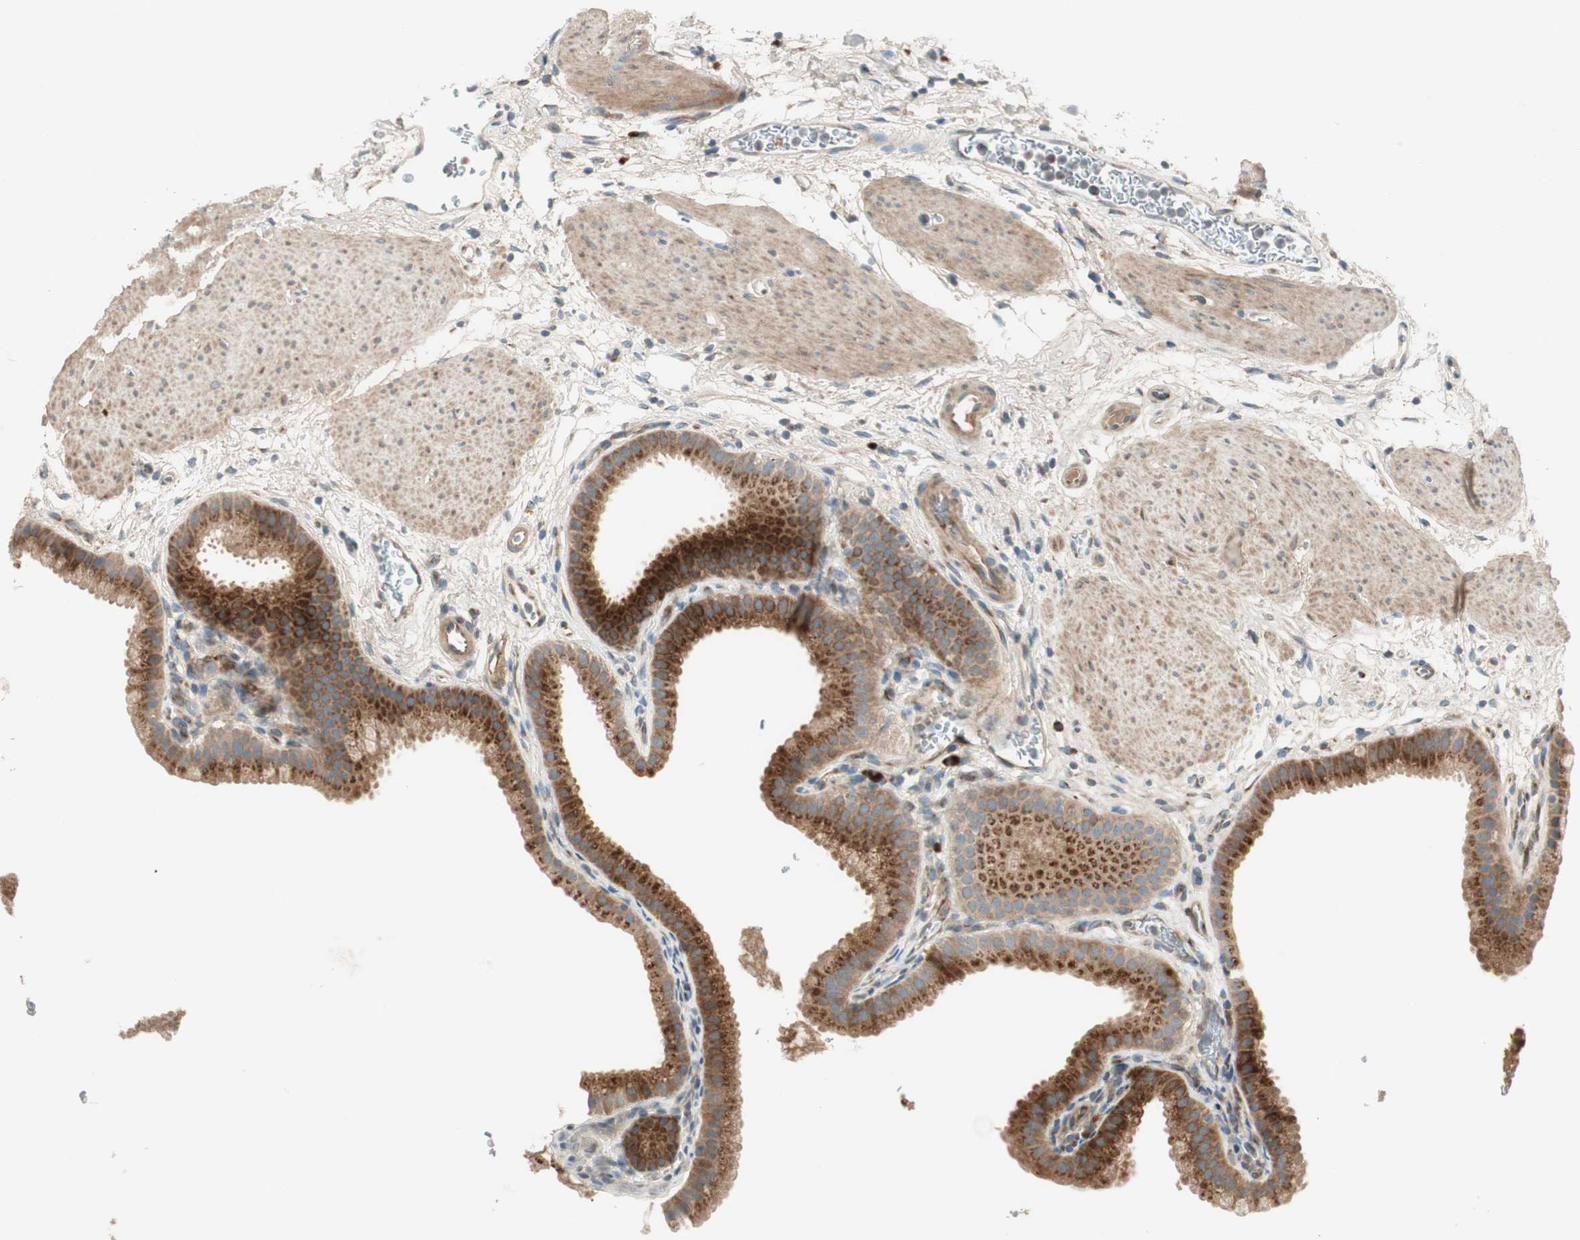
{"staining": {"intensity": "moderate", "quantity": ">75%", "location": "cytoplasmic/membranous"}, "tissue": "gallbladder", "cell_type": "Glandular cells", "image_type": "normal", "snomed": [{"axis": "morphology", "description": "Normal tissue, NOS"}, {"axis": "topography", "description": "Gallbladder"}], "caption": "Moderate cytoplasmic/membranous protein expression is present in about >75% of glandular cells in gallbladder.", "gene": "APOO", "patient": {"sex": "female", "age": 64}}